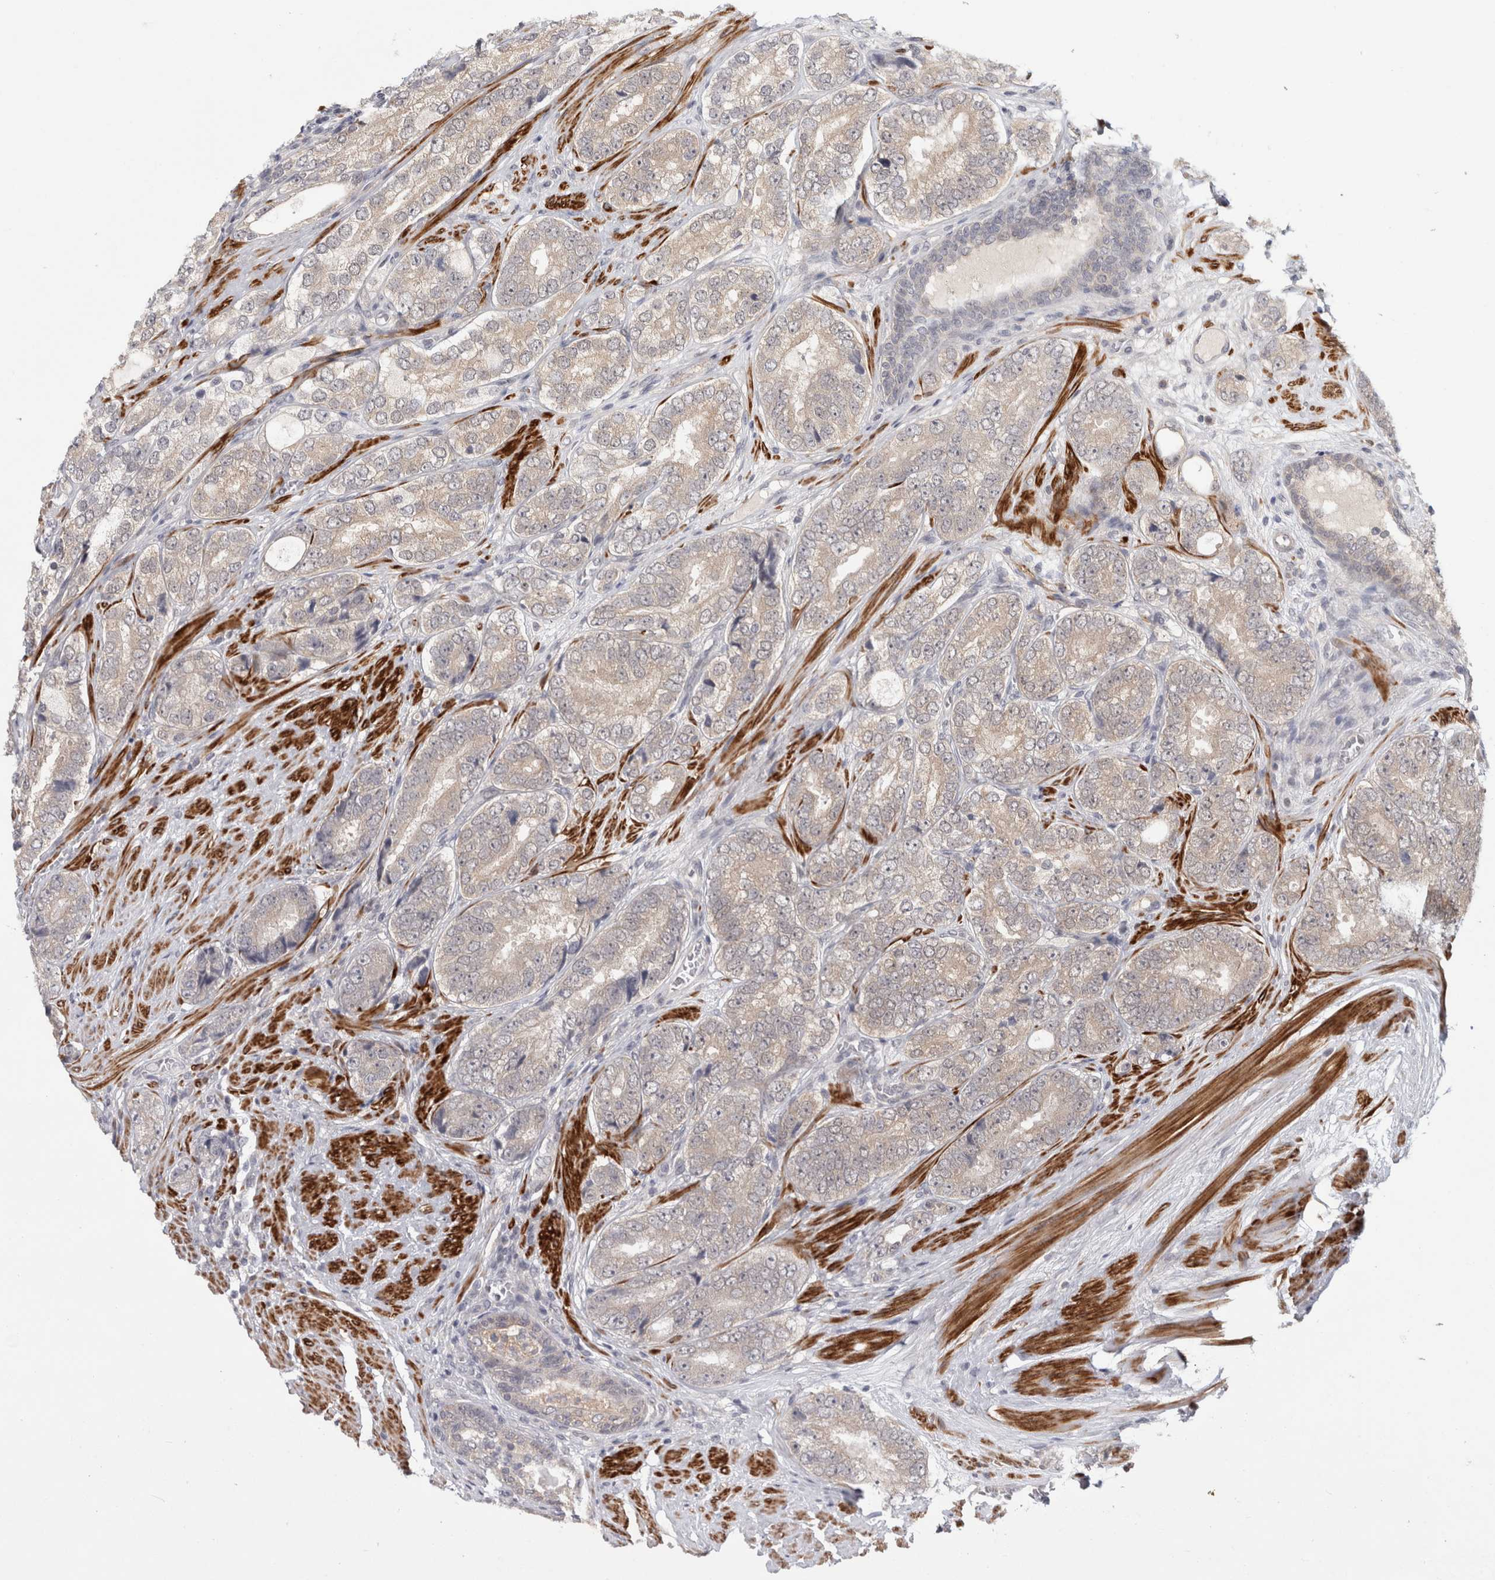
{"staining": {"intensity": "weak", "quantity": ">75%", "location": "cytoplasmic/membranous"}, "tissue": "prostate cancer", "cell_type": "Tumor cells", "image_type": "cancer", "snomed": [{"axis": "morphology", "description": "Adenocarcinoma, High grade"}, {"axis": "topography", "description": "Prostate"}], "caption": "This micrograph demonstrates high-grade adenocarcinoma (prostate) stained with immunohistochemistry to label a protein in brown. The cytoplasmic/membranous of tumor cells show weak positivity for the protein. Nuclei are counter-stained blue.", "gene": "ZNF318", "patient": {"sex": "male", "age": 56}}